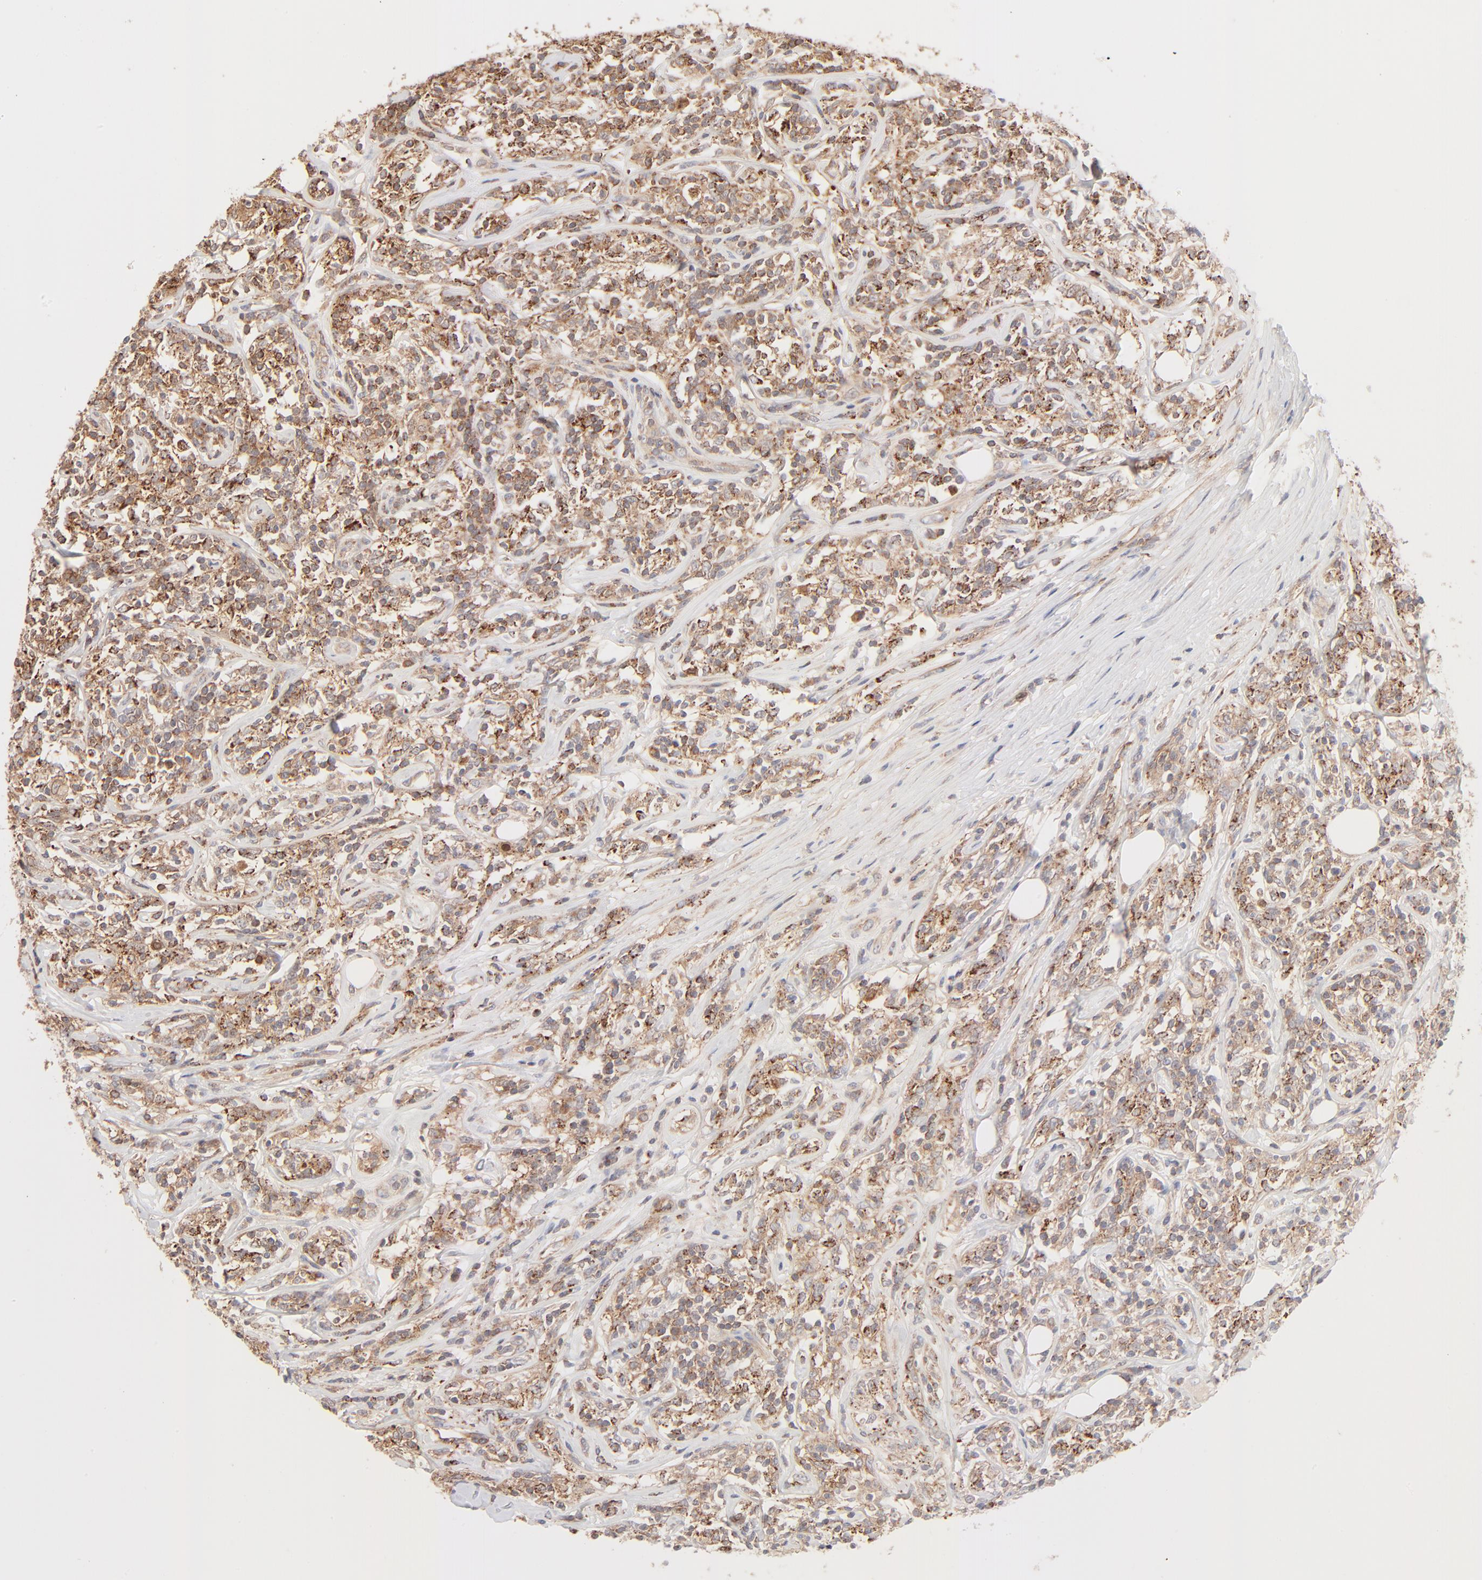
{"staining": {"intensity": "moderate", "quantity": ">75%", "location": "cytoplasmic/membranous"}, "tissue": "lymphoma", "cell_type": "Tumor cells", "image_type": "cancer", "snomed": [{"axis": "morphology", "description": "Malignant lymphoma, non-Hodgkin's type, High grade"}, {"axis": "topography", "description": "Lymph node"}], "caption": "Protein staining of malignant lymphoma, non-Hodgkin's type (high-grade) tissue exhibits moderate cytoplasmic/membranous staining in approximately >75% of tumor cells. (IHC, brightfield microscopy, high magnification).", "gene": "CSPG4", "patient": {"sex": "female", "age": 84}}